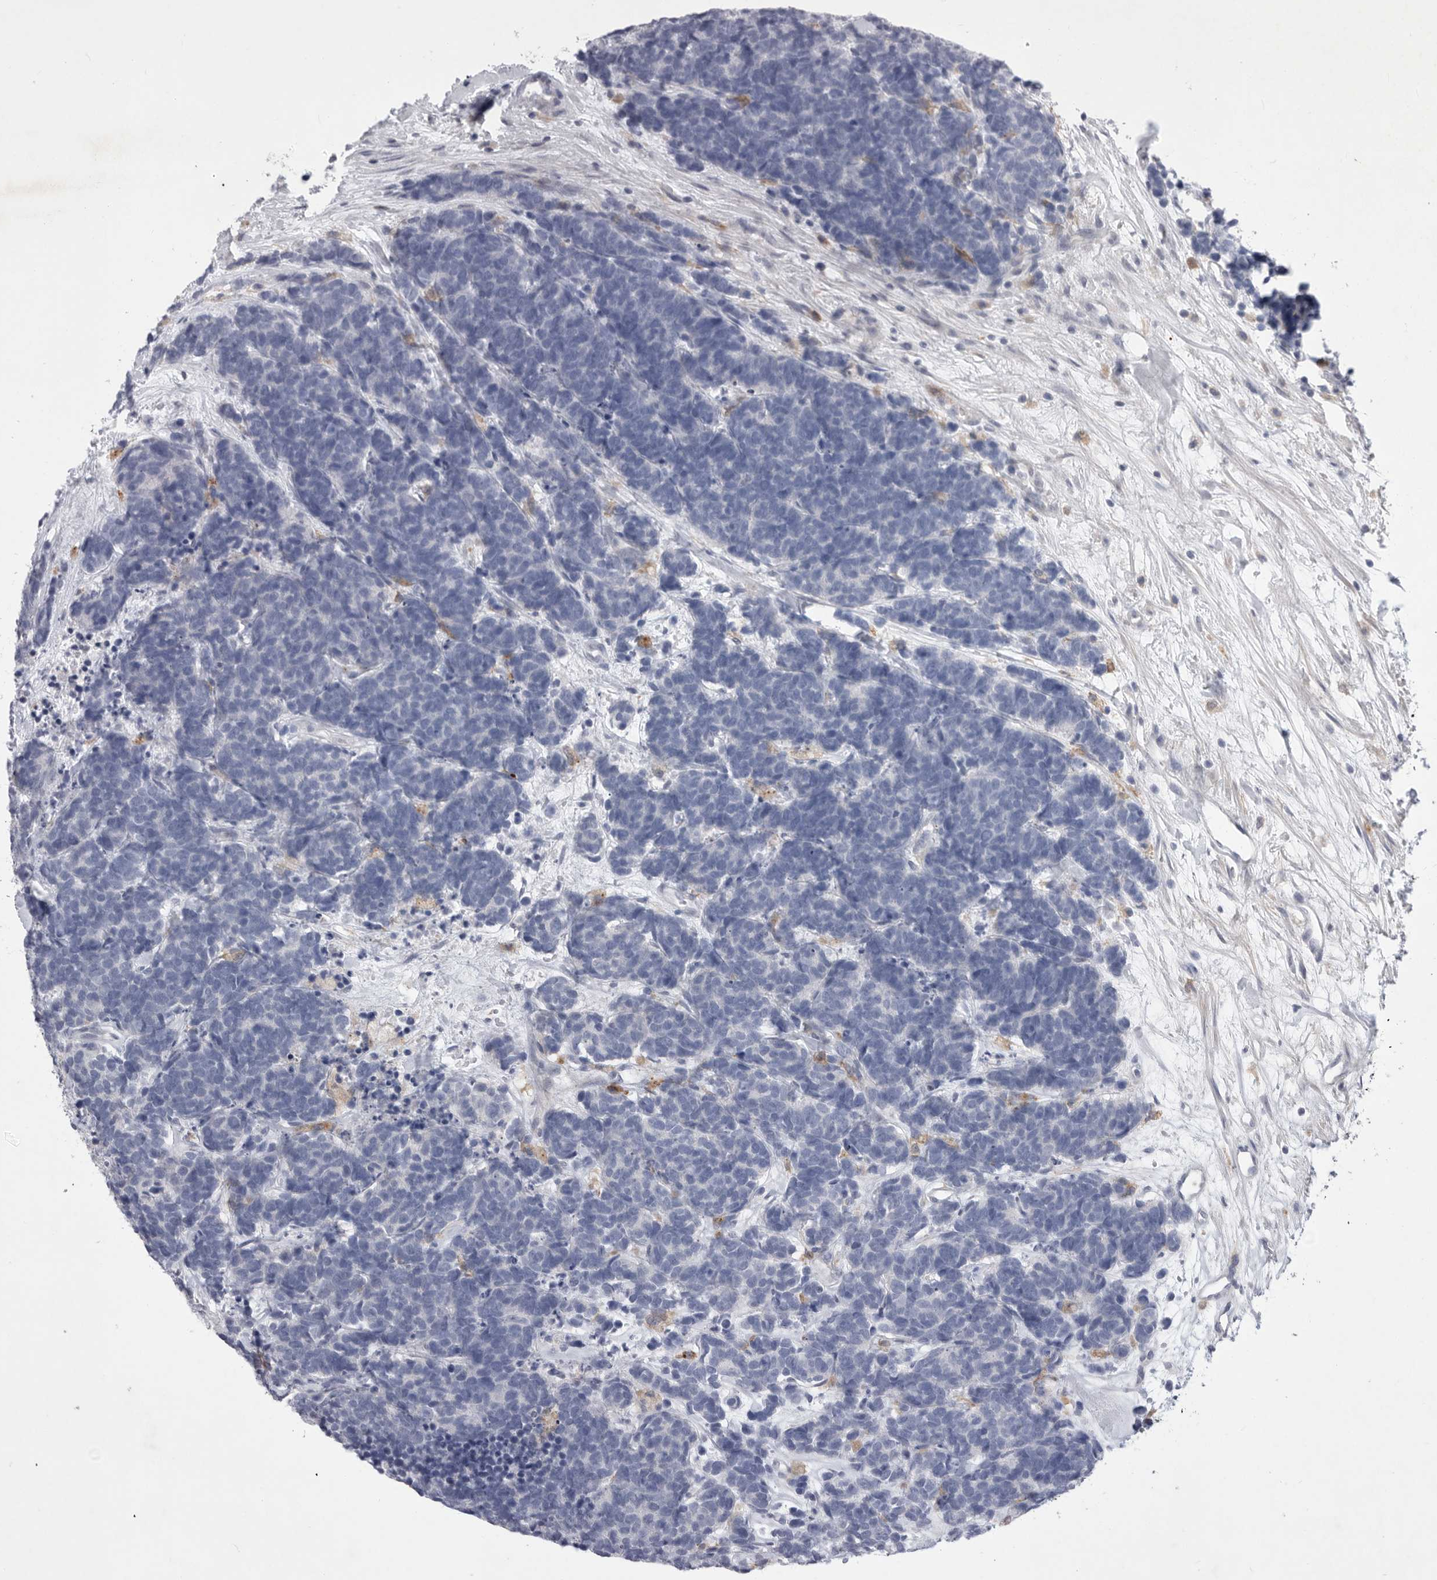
{"staining": {"intensity": "negative", "quantity": "none", "location": "none"}, "tissue": "carcinoid", "cell_type": "Tumor cells", "image_type": "cancer", "snomed": [{"axis": "morphology", "description": "Carcinoma, NOS"}, {"axis": "morphology", "description": "Carcinoid, malignant, NOS"}, {"axis": "topography", "description": "Urinary bladder"}], "caption": "IHC photomicrograph of neoplastic tissue: malignant carcinoid stained with DAB (3,3'-diaminobenzidine) reveals no significant protein positivity in tumor cells. The staining was performed using DAB to visualize the protein expression in brown, while the nuclei were stained in blue with hematoxylin (Magnification: 20x).", "gene": "SIGLEC10", "patient": {"sex": "male", "age": 57}}